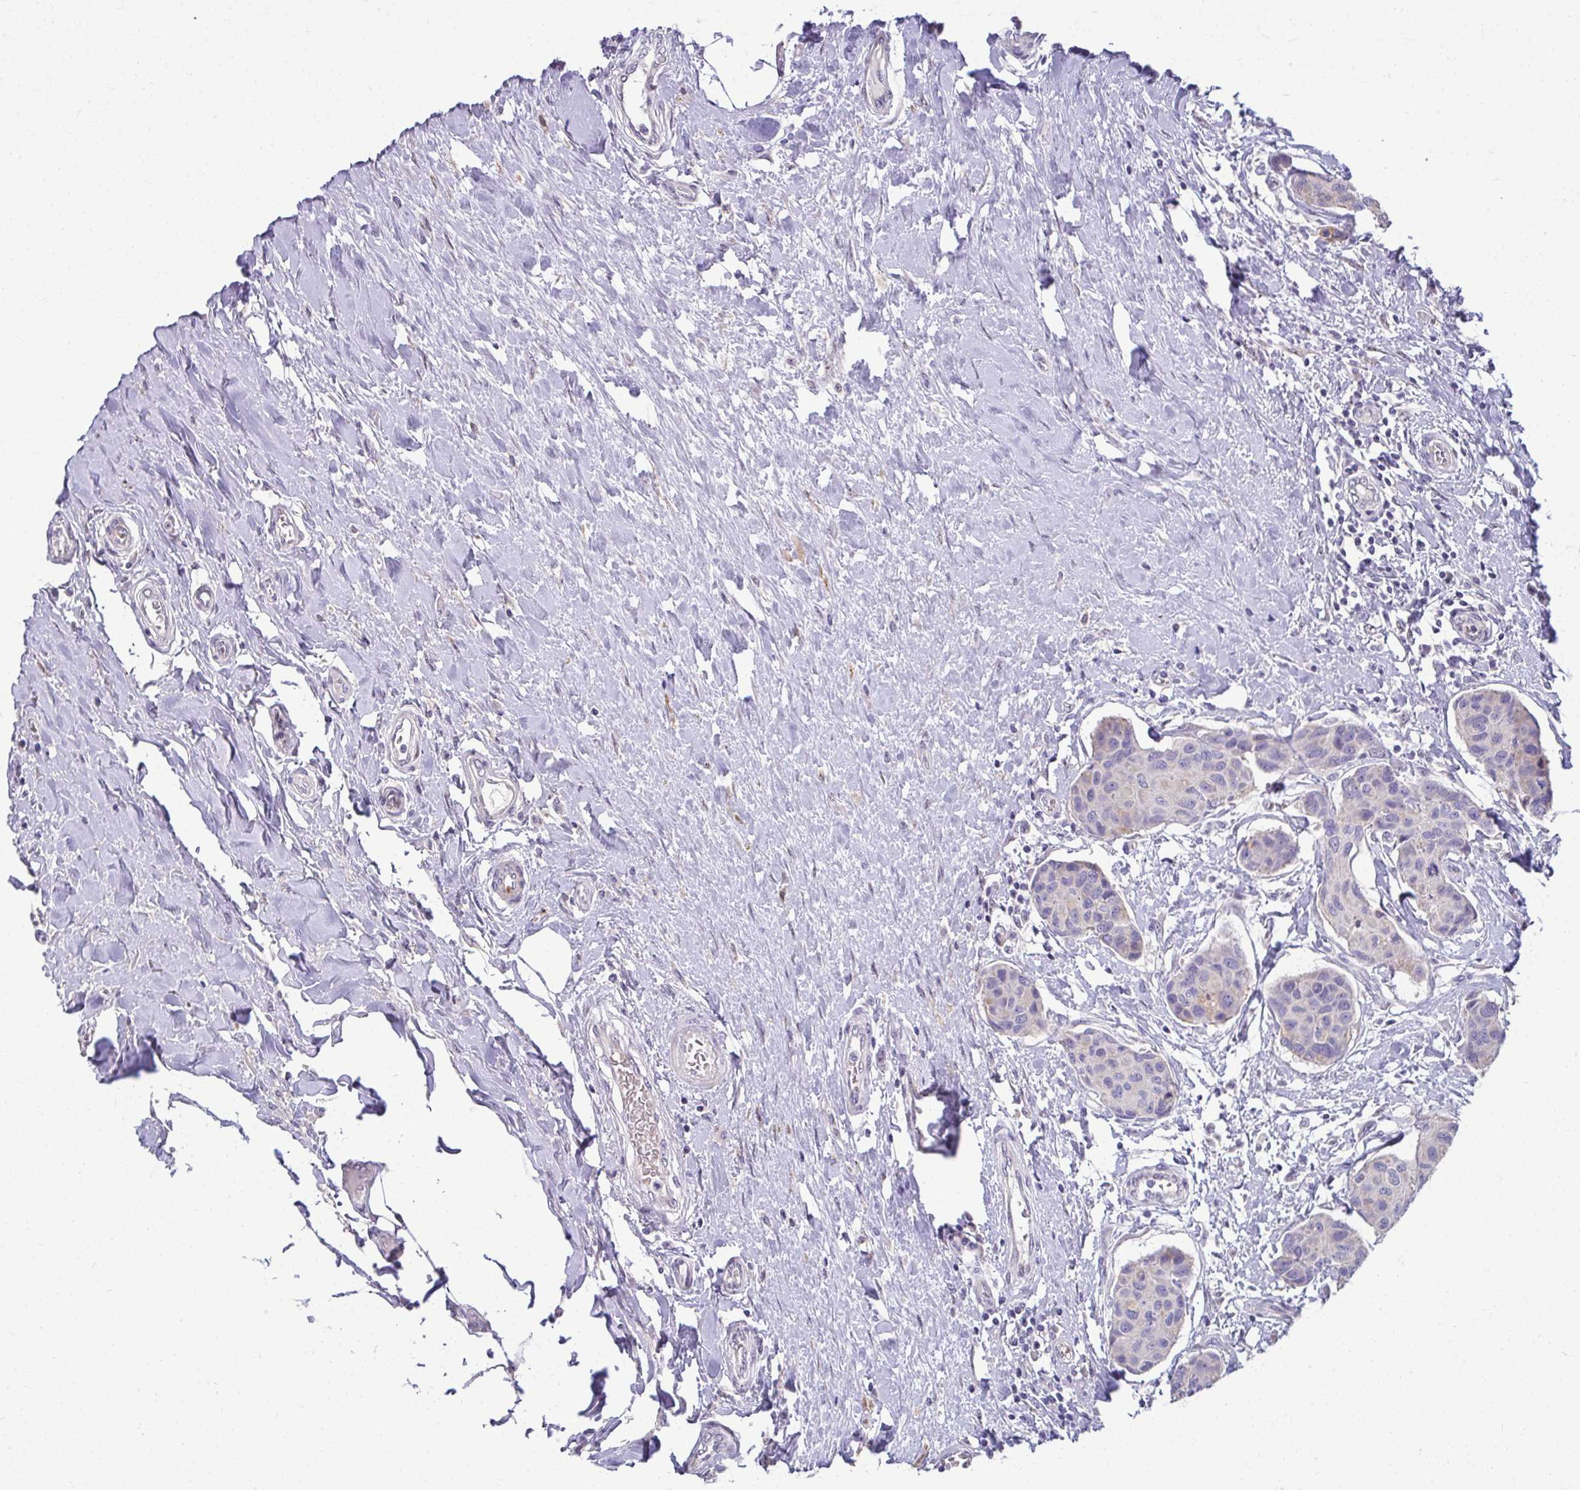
{"staining": {"intensity": "negative", "quantity": "none", "location": "none"}, "tissue": "breast cancer", "cell_type": "Tumor cells", "image_type": "cancer", "snomed": [{"axis": "morphology", "description": "Duct carcinoma"}, {"axis": "topography", "description": "Breast"}], "caption": "The histopathology image shows no staining of tumor cells in breast cancer.", "gene": "ODF1", "patient": {"sex": "female", "age": 80}}